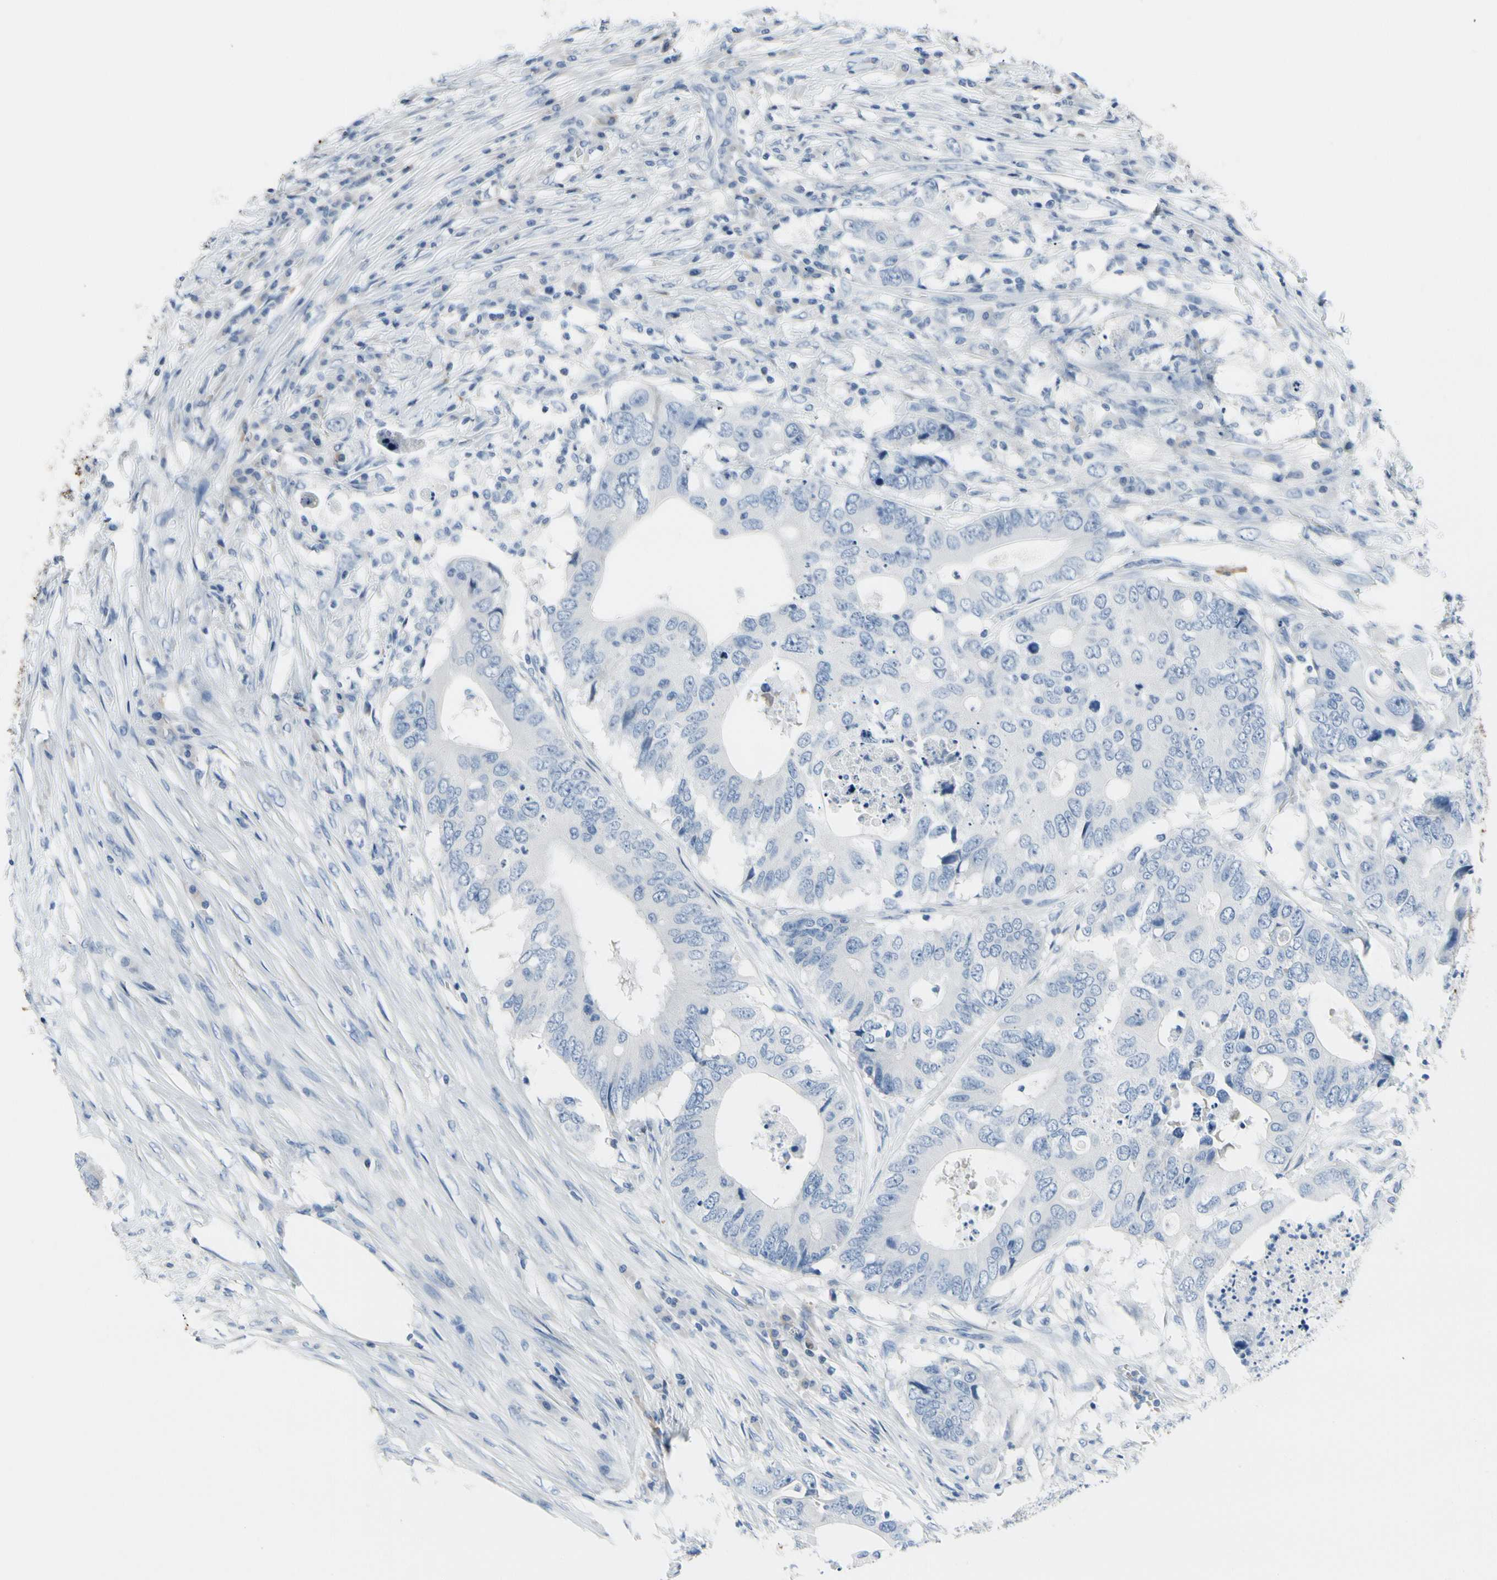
{"staining": {"intensity": "negative", "quantity": "none", "location": "none"}, "tissue": "colorectal cancer", "cell_type": "Tumor cells", "image_type": "cancer", "snomed": [{"axis": "morphology", "description": "Adenocarcinoma, NOS"}, {"axis": "topography", "description": "Colon"}], "caption": "Immunohistochemical staining of human colorectal cancer (adenocarcinoma) exhibits no significant expression in tumor cells.", "gene": "MUC5B", "patient": {"sex": "male", "age": 71}}